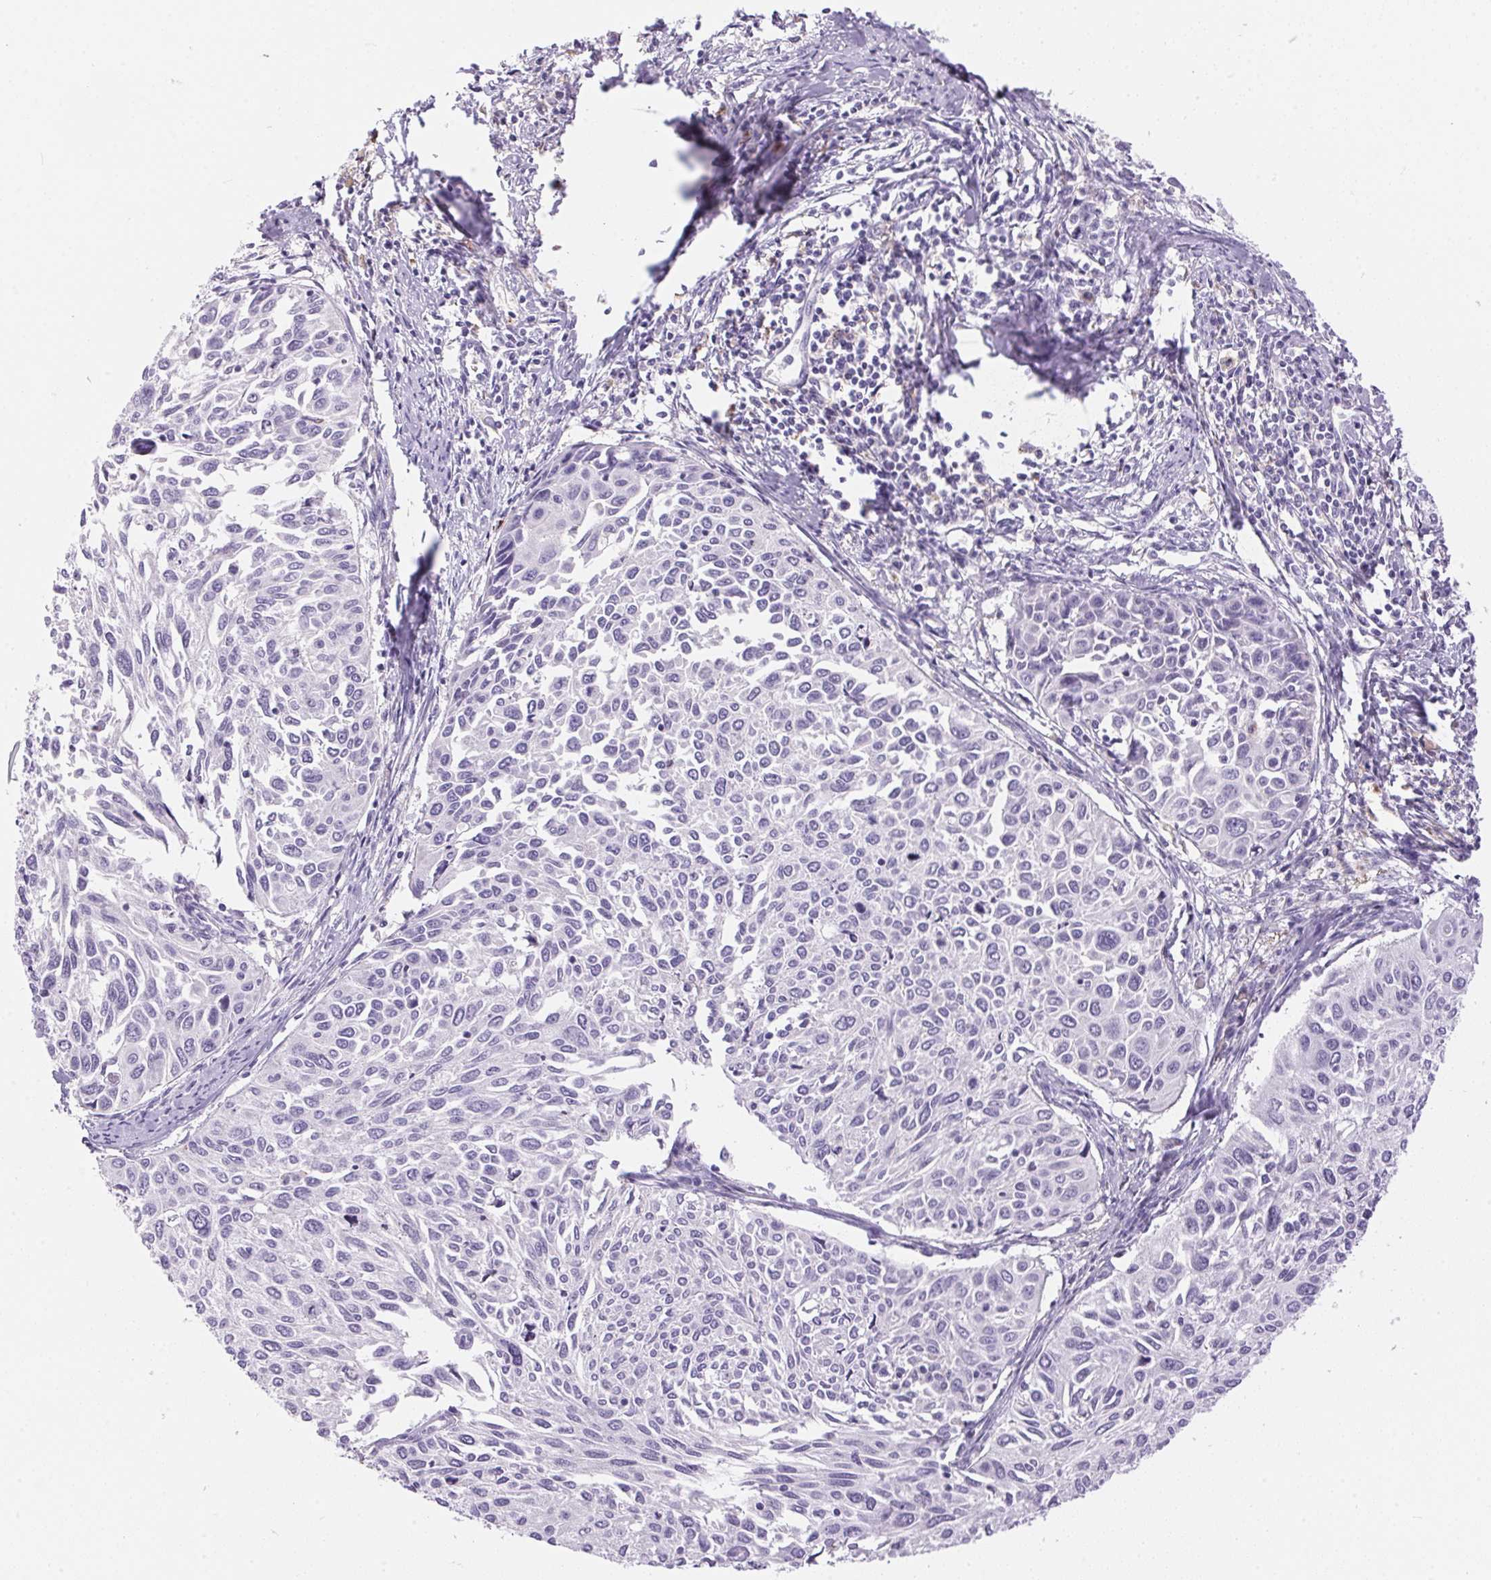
{"staining": {"intensity": "negative", "quantity": "none", "location": "none"}, "tissue": "cervical cancer", "cell_type": "Tumor cells", "image_type": "cancer", "snomed": [{"axis": "morphology", "description": "Squamous cell carcinoma, NOS"}, {"axis": "topography", "description": "Cervix"}], "caption": "Immunohistochemical staining of squamous cell carcinoma (cervical) reveals no significant positivity in tumor cells.", "gene": "PNLIPRP3", "patient": {"sex": "female", "age": 50}}